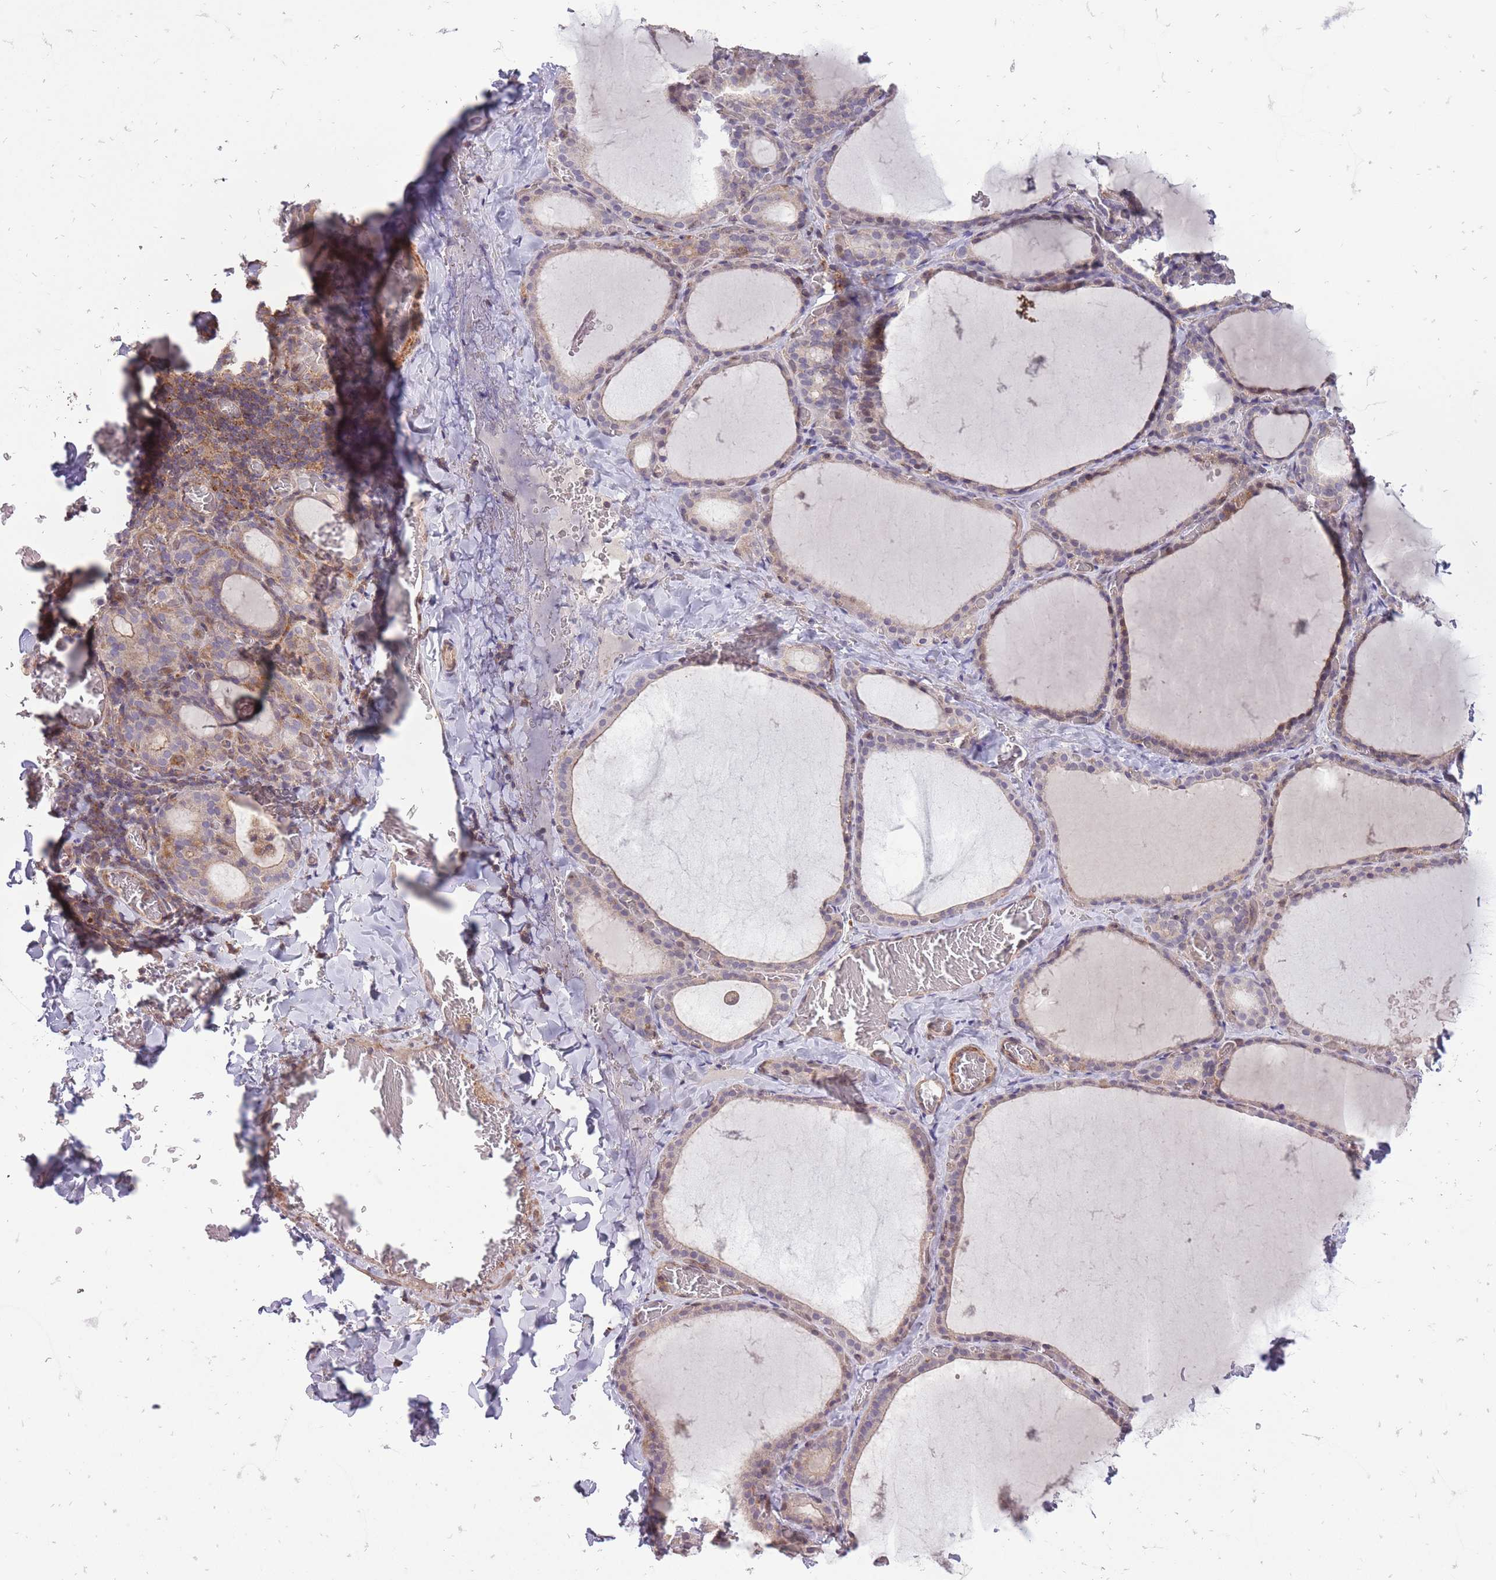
{"staining": {"intensity": "weak", "quantity": "25%-75%", "location": "cytoplasmic/membranous"}, "tissue": "thyroid gland", "cell_type": "Glandular cells", "image_type": "normal", "snomed": [{"axis": "morphology", "description": "Normal tissue, NOS"}, {"axis": "topography", "description": "Thyroid gland"}], "caption": "Immunohistochemistry (IHC) of unremarkable thyroid gland exhibits low levels of weak cytoplasmic/membranous expression in about 25%-75% of glandular cells.", "gene": "TET3", "patient": {"sex": "female", "age": 39}}